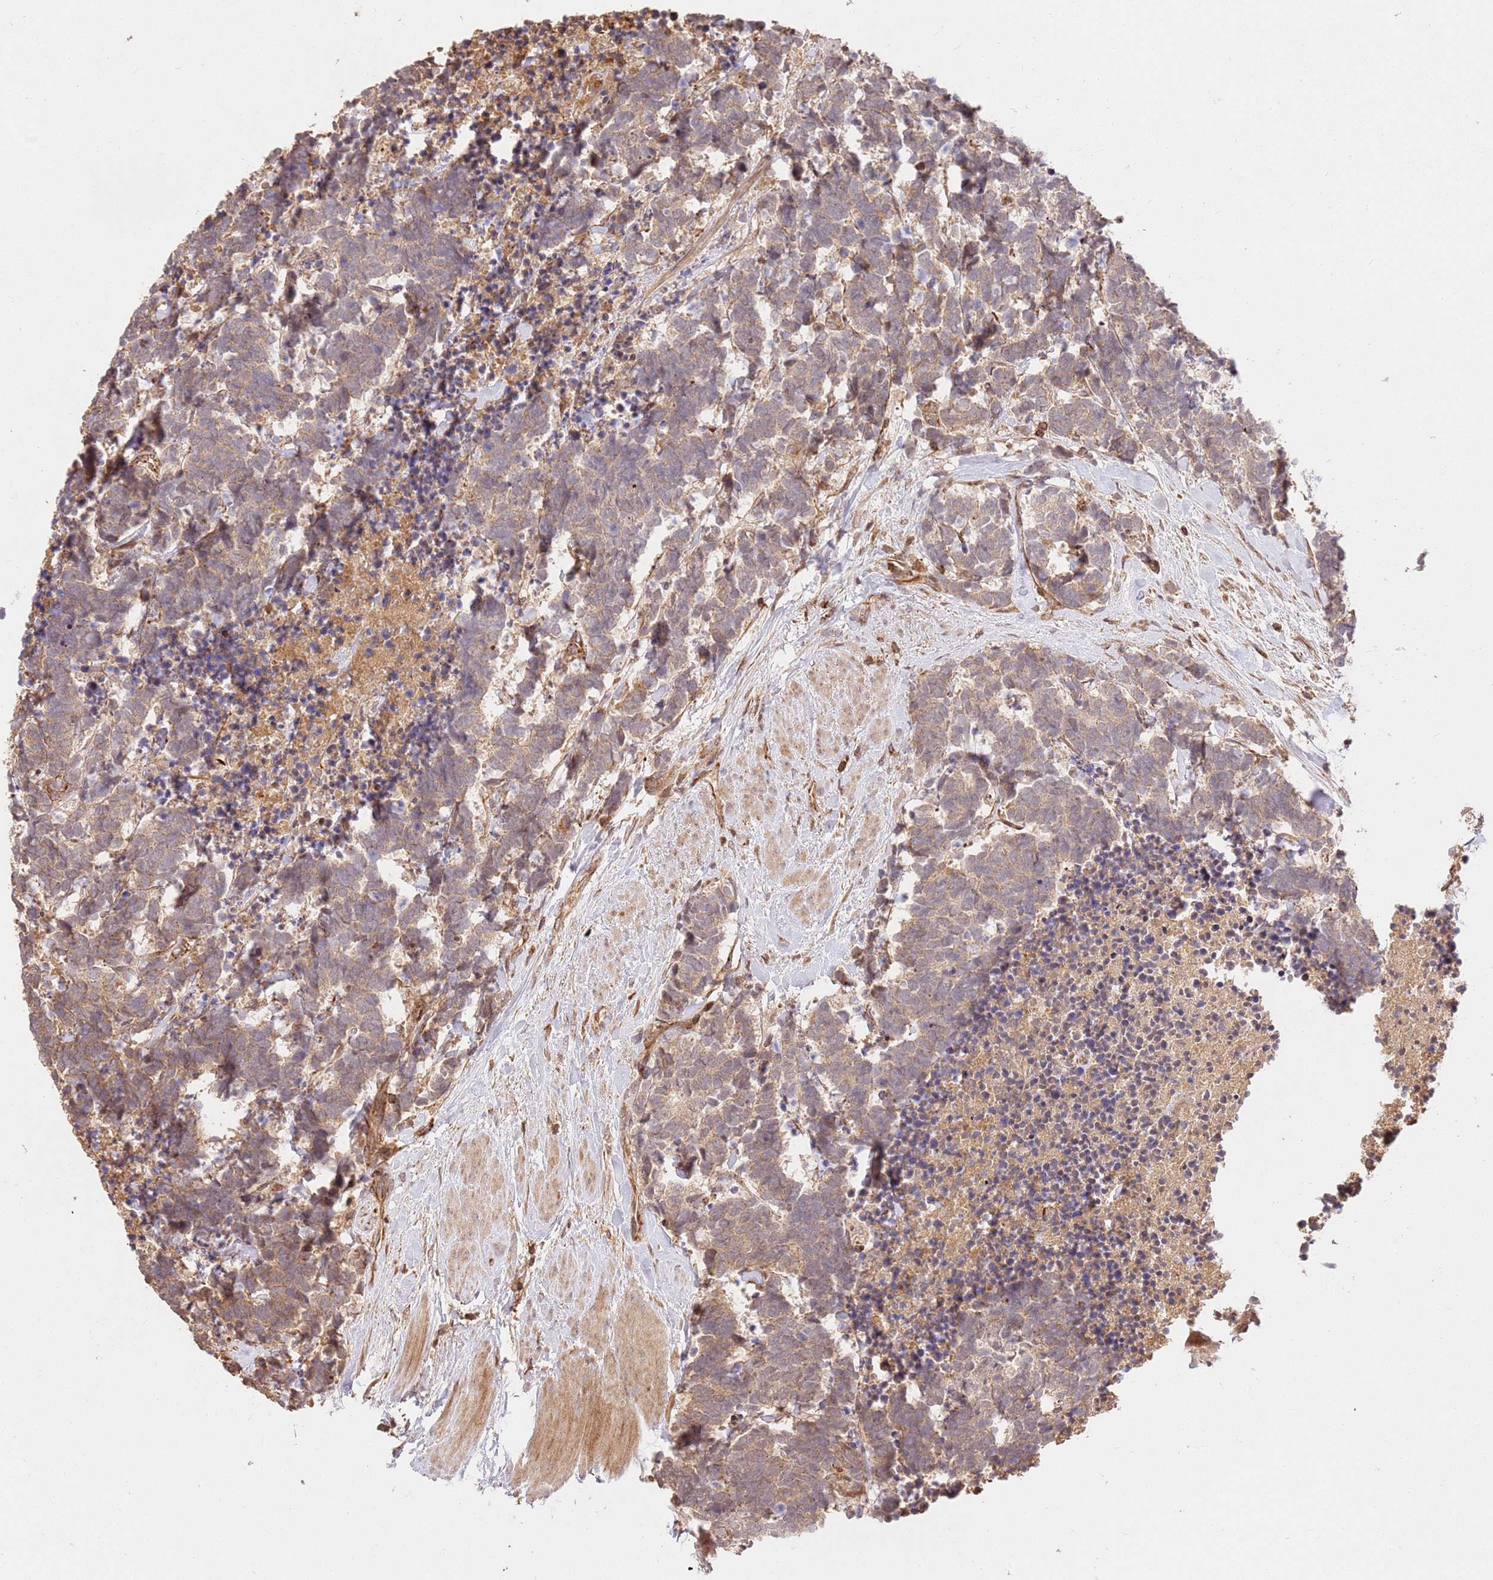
{"staining": {"intensity": "weak", "quantity": ">75%", "location": "cytoplasmic/membranous"}, "tissue": "carcinoid", "cell_type": "Tumor cells", "image_type": "cancer", "snomed": [{"axis": "morphology", "description": "Carcinoma, NOS"}, {"axis": "morphology", "description": "Carcinoid, malignant, NOS"}, {"axis": "topography", "description": "Prostate"}], "caption": "Human carcinoid stained with a protein marker shows weak staining in tumor cells.", "gene": "KATNAL2", "patient": {"sex": "male", "age": 57}}